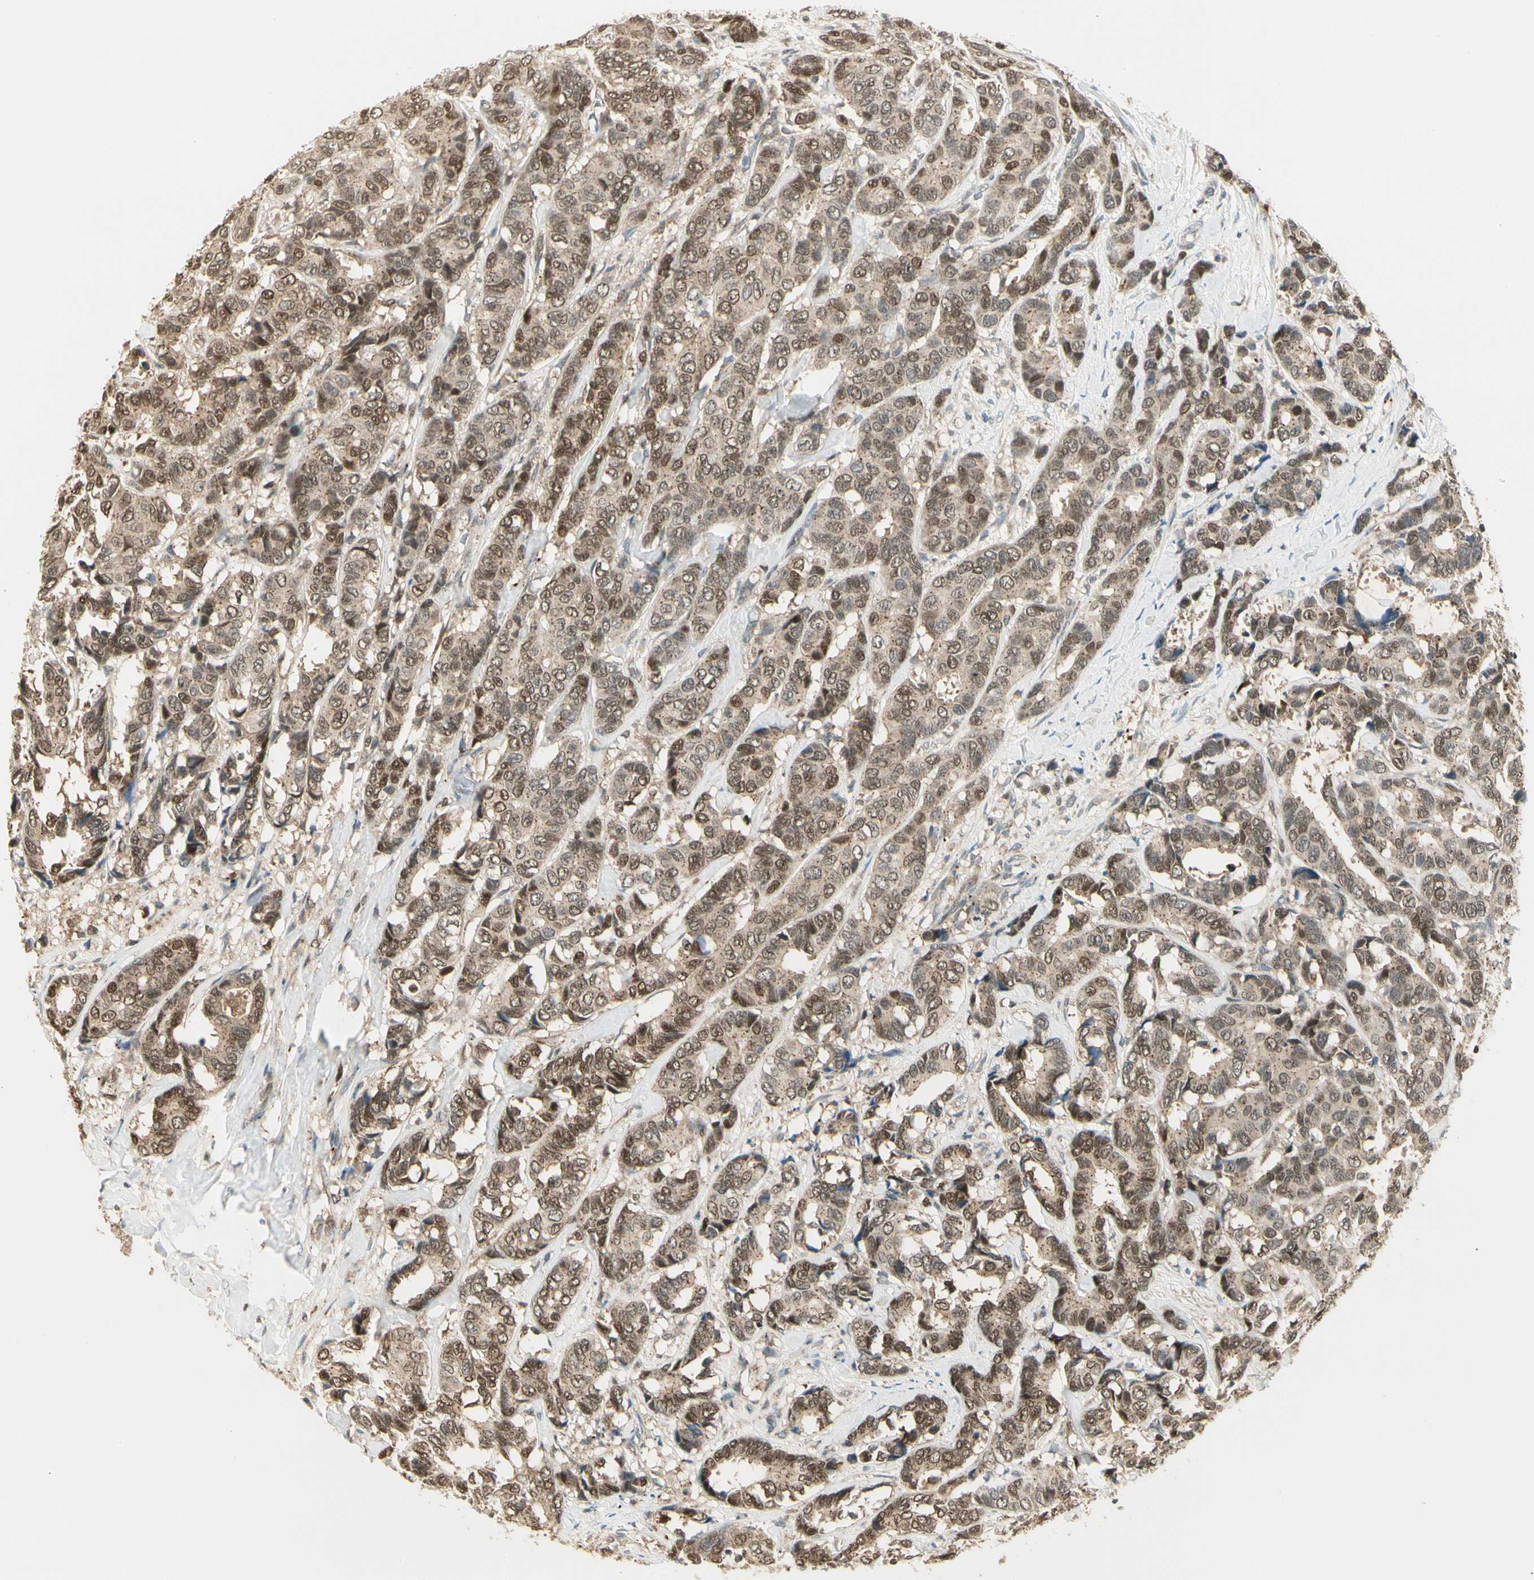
{"staining": {"intensity": "moderate", "quantity": ">75%", "location": "nuclear"}, "tissue": "breast cancer", "cell_type": "Tumor cells", "image_type": "cancer", "snomed": [{"axis": "morphology", "description": "Duct carcinoma"}, {"axis": "topography", "description": "Breast"}], "caption": "Immunohistochemical staining of human infiltrating ductal carcinoma (breast) demonstrates moderate nuclear protein staining in approximately >75% of tumor cells.", "gene": "LTA4H", "patient": {"sex": "female", "age": 87}}